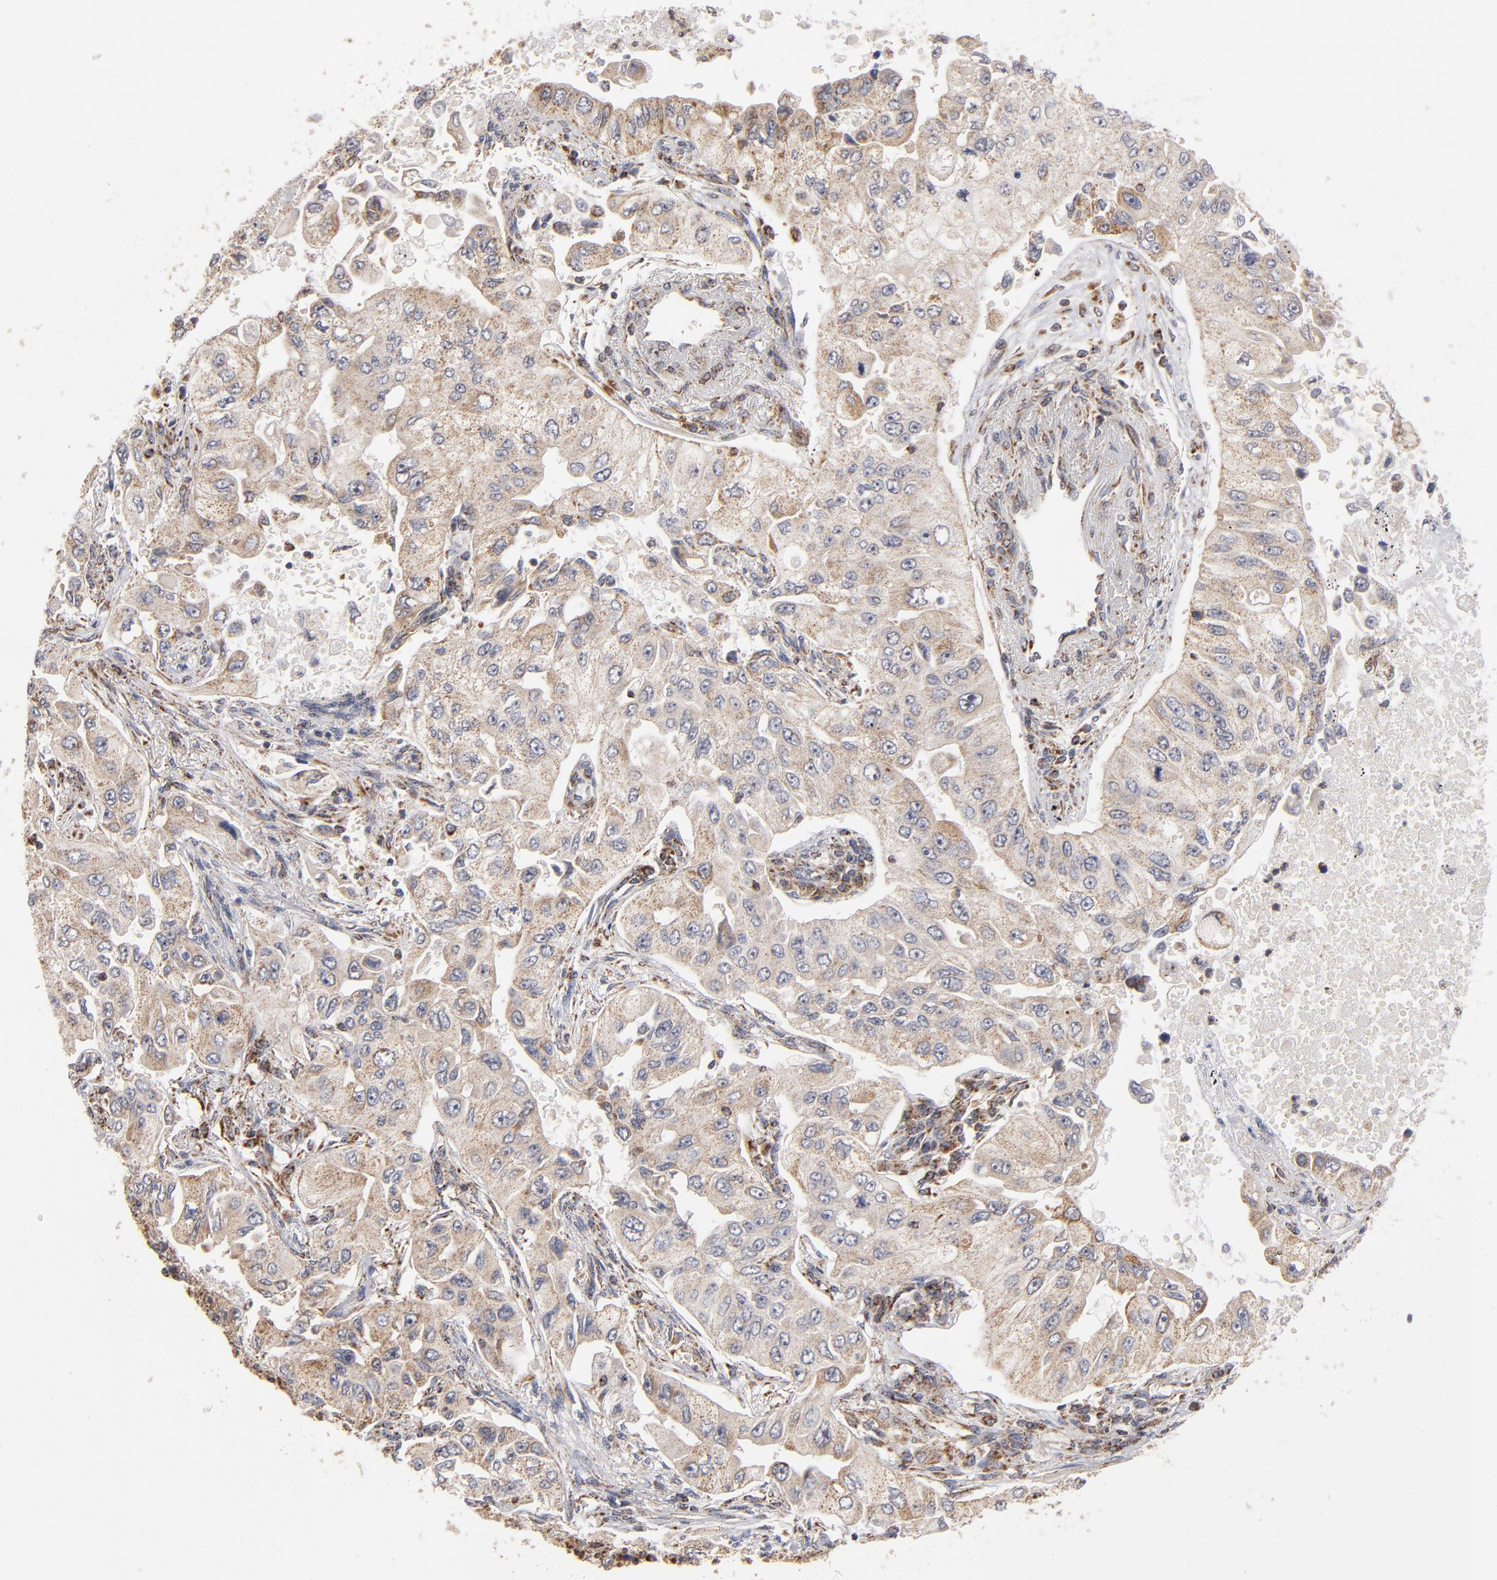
{"staining": {"intensity": "weak", "quantity": ">75%", "location": "cytoplasmic/membranous"}, "tissue": "lung cancer", "cell_type": "Tumor cells", "image_type": "cancer", "snomed": [{"axis": "morphology", "description": "Adenocarcinoma, NOS"}, {"axis": "topography", "description": "Lung"}], "caption": "This is an image of immunohistochemistry (IHC) staining of lung cancer, which shows weak staining in the cytoplasmic/membranous of tumor cells.", "gene": "MIPOL1", "patient": {"sex": "male", "age": 84}}